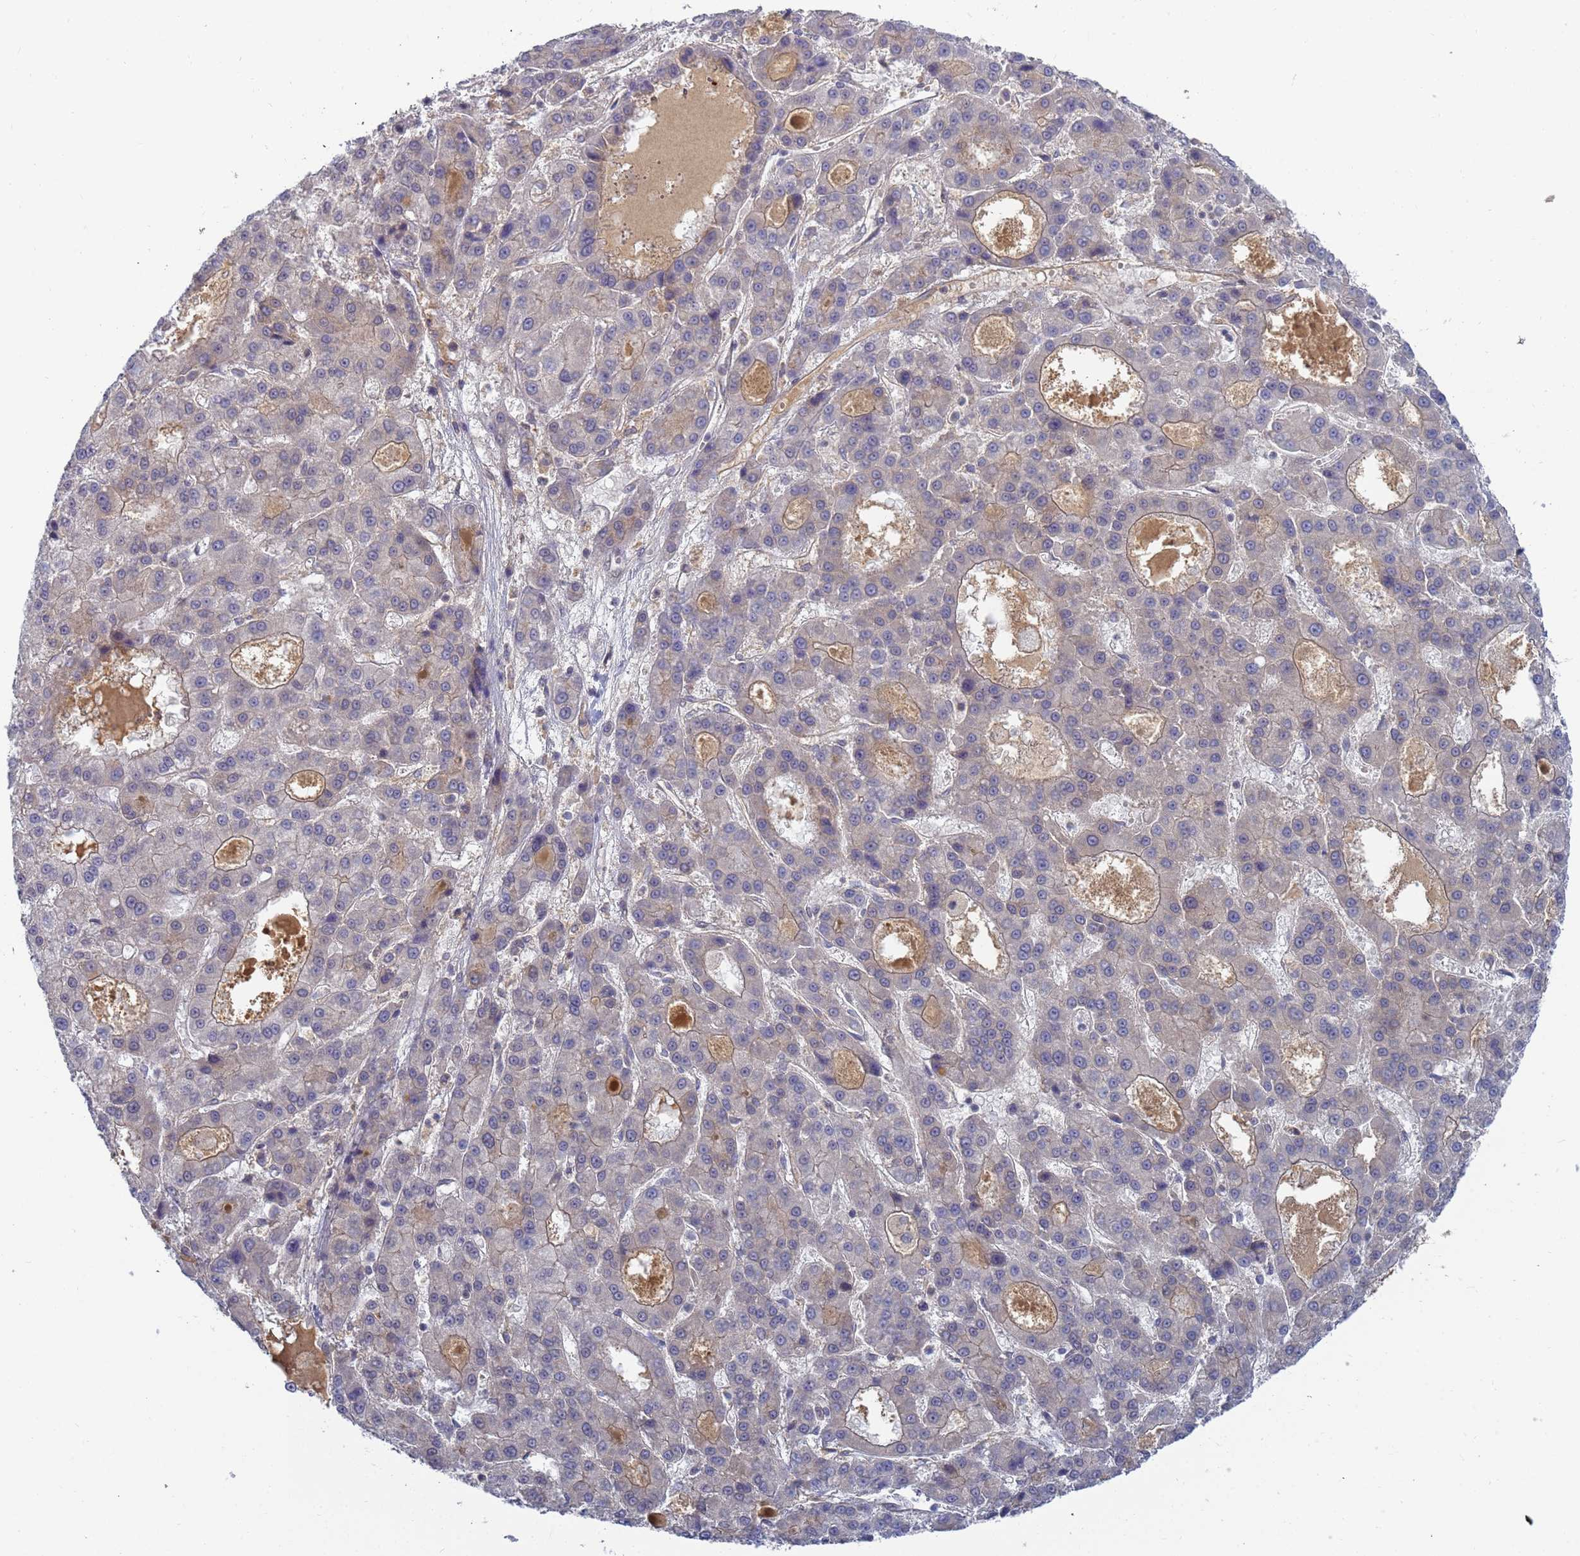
{"staining": {"intensity": "weak", "quantity": "<25%", "location": "cytoplasmic/membranous"}, "tissue": "liver cancer", "cell_type": "Tumor cells", "image_type": "cancer", "snomed": [{"axis": "morphology", "description": "Carcinoma, Hepatocellular, NOS"}, {"axis": "topography", "description": "Liver"}], "caption": "Liver hepatocellular carcinoma was stained to show a protein in brown. There is no significant staining in tumor cells. (Brightfield microscopy of DAB (3,3'-diaminobenzidine) immunohistochemistry at high magnification).", "gene": "SHARPIN", "patient": {"sex": "male", "age": 70}}